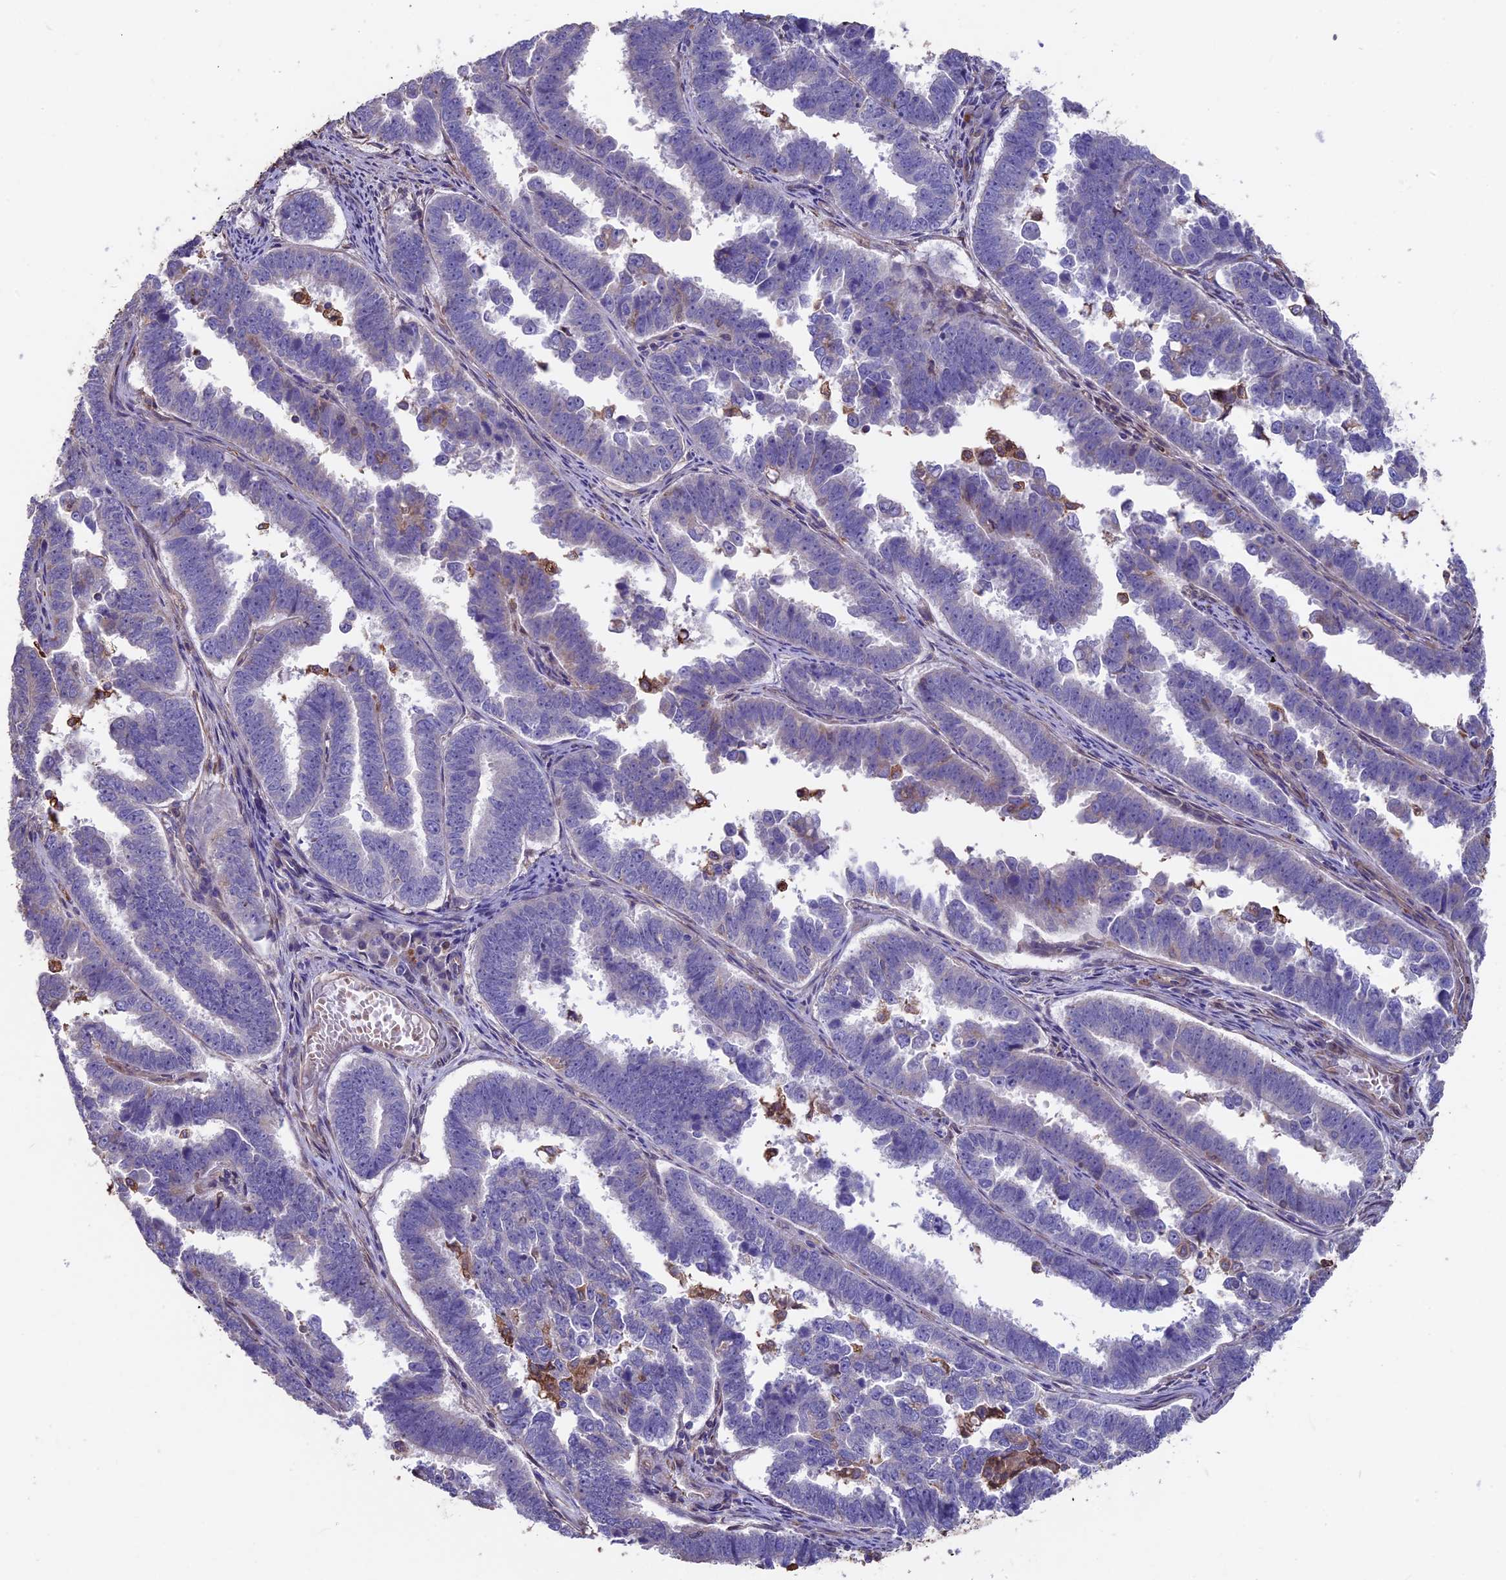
{"staining": {"intensity": "negative", "quantity": "none", "location": "none"}, "tissue": "endometrial cancer", "cell_type": "Tumor cells", "image_type": "cancer", "snomed": [{"axis": "morphology", "description": "Adenocarcinoma, NOS"}, {"axis": "topography", "description": "Endometrium"}], "caption": "This is an immunohistochemistry (IHC) image of adenocarcinoma (endometrial). There is no expression in tumor cells.", "gene": "SEH1L", "patient": {"sex": "female", "age": 75}}